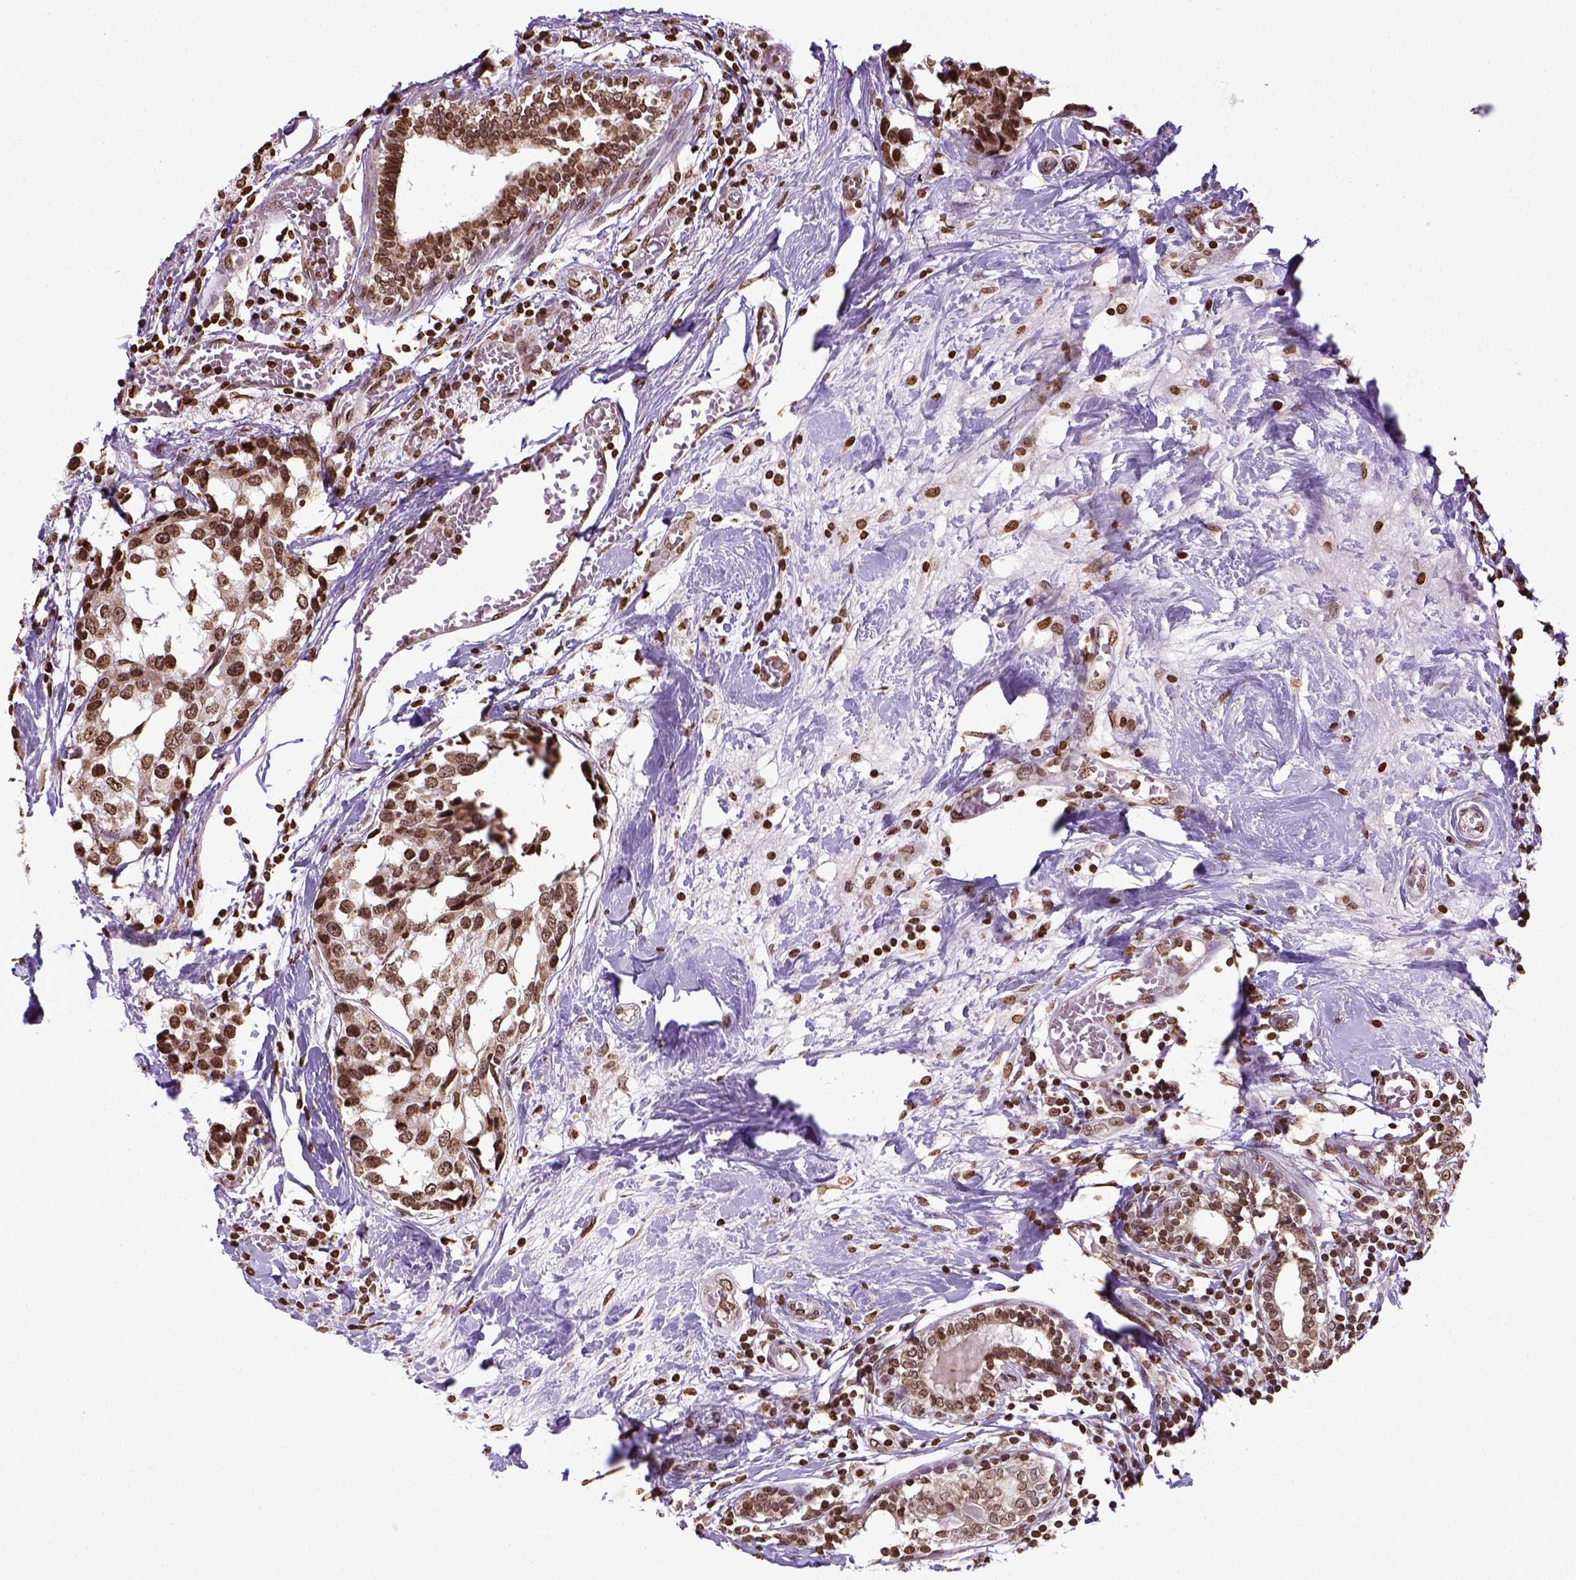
{"staining": {"intensity": "moderate", "quantity": ">75%", "location": "nuclear"}, "tissue": "breast cancer", "cell_type": "Tumor cells", "image_type": "cancer", "snomed": [{"axis": "morphology", "description": "Lobular carcinoma"}, {"axis": "topography", "description": "Breast"}], "caption": "IHC of human breast lobular carcinoma displays medium levels of moderate nuclear staining in approximately >75% of tumor cells.", "gene": "ZNF75D", "patient": {"sex": "female", "age": 59}}